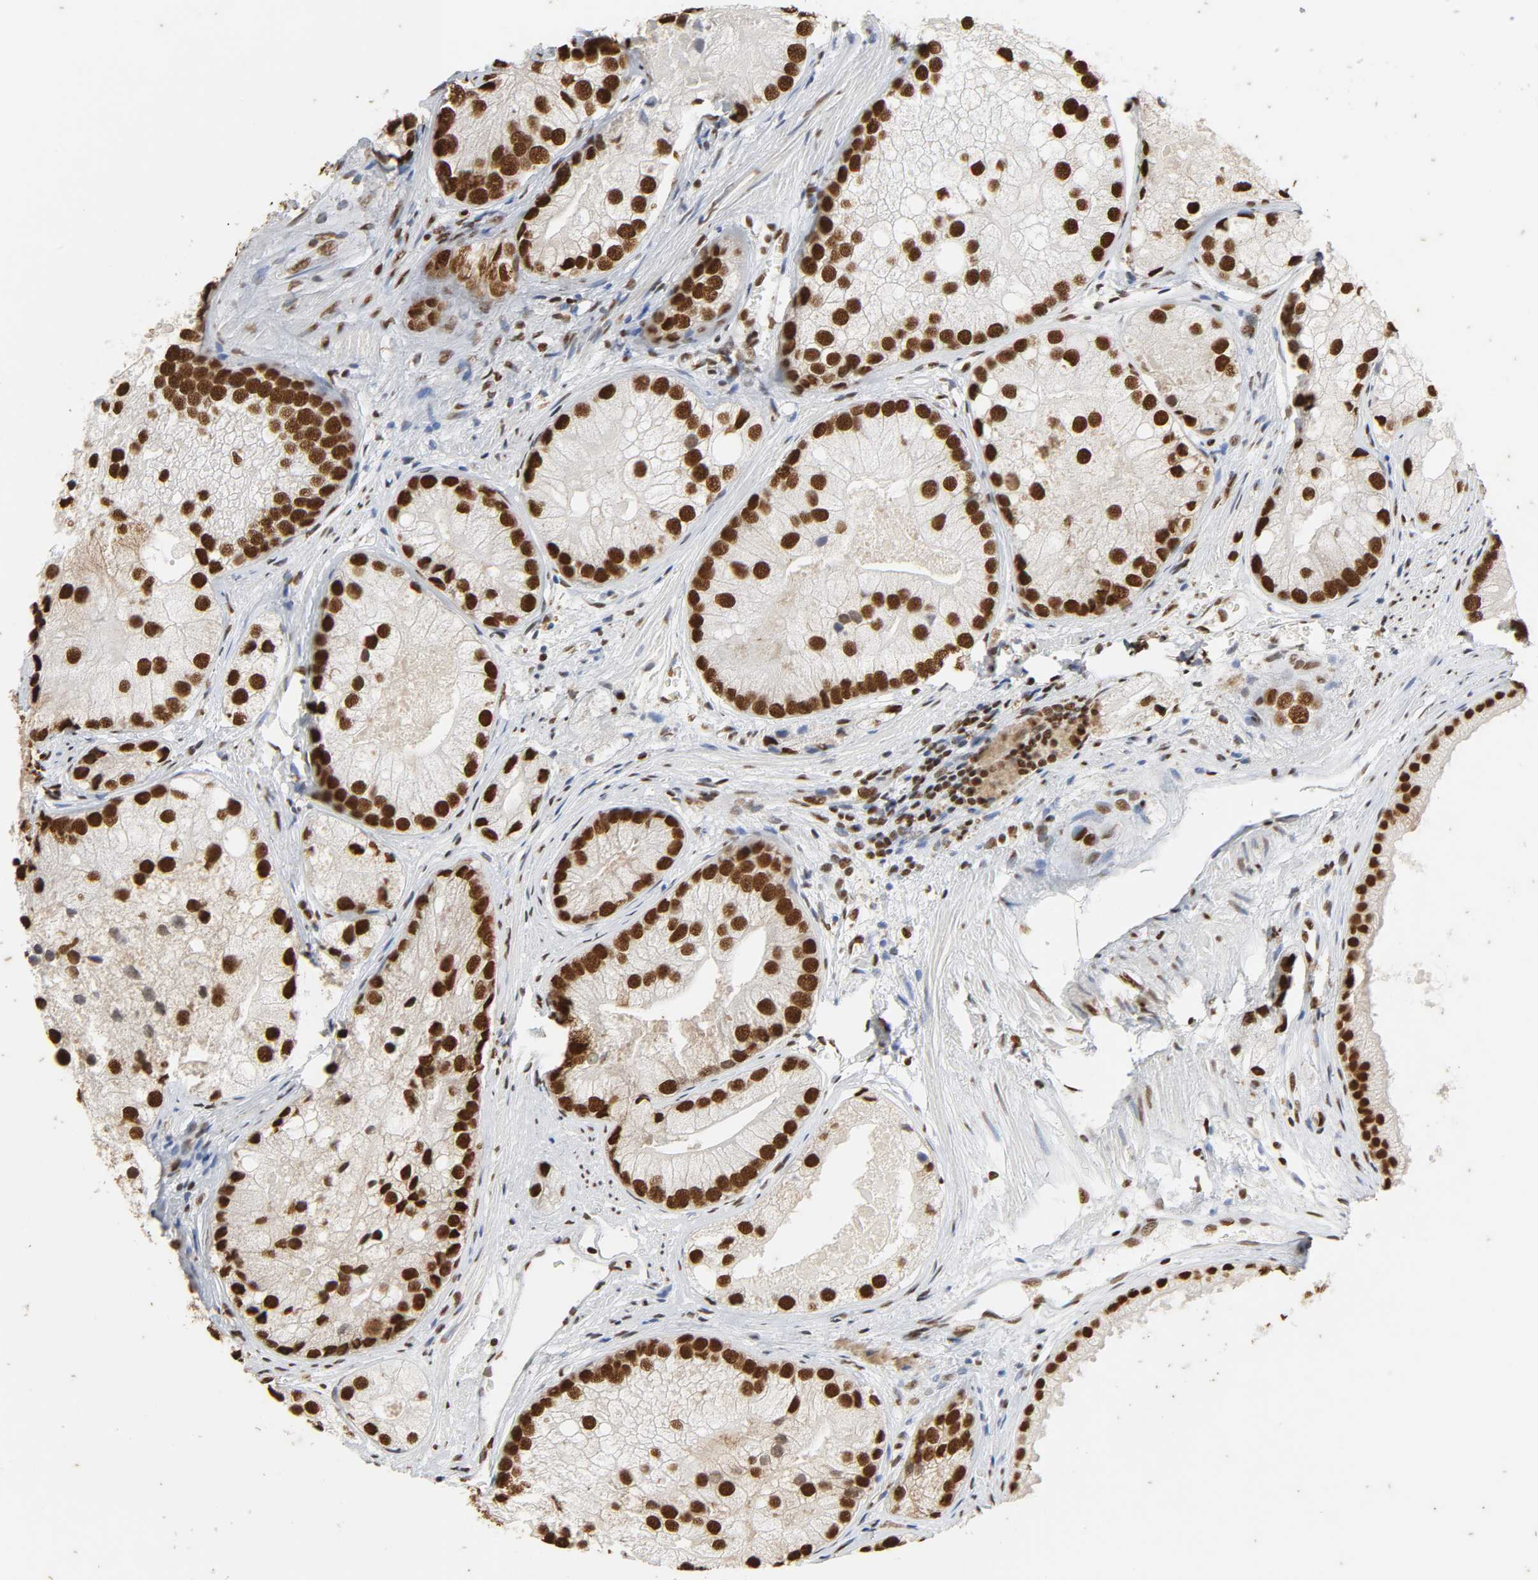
{"staining": {"intensity": "strong", "quantity": ">75%", "location": "nuclear"}, "tissue": "prostate cancer", "cell_type": "Tumor cells", "image_type": "cancer", "snomed": [{"axis": "morphology", "description": "Adenocarcinoma, Low grade"}, {"axis": "topography", "description": "Prostate"}], "caption": "High-magnification brightfield microscopy of prostate cancer stained with DAB (brown) and counterstained with hematoxylin (blue). tumor cells exhibit strong nuclear positivity is identified in approximately>75% of cells.", "gene": "HNRNPC", "patient": {"sex": "male", "age": 69}}